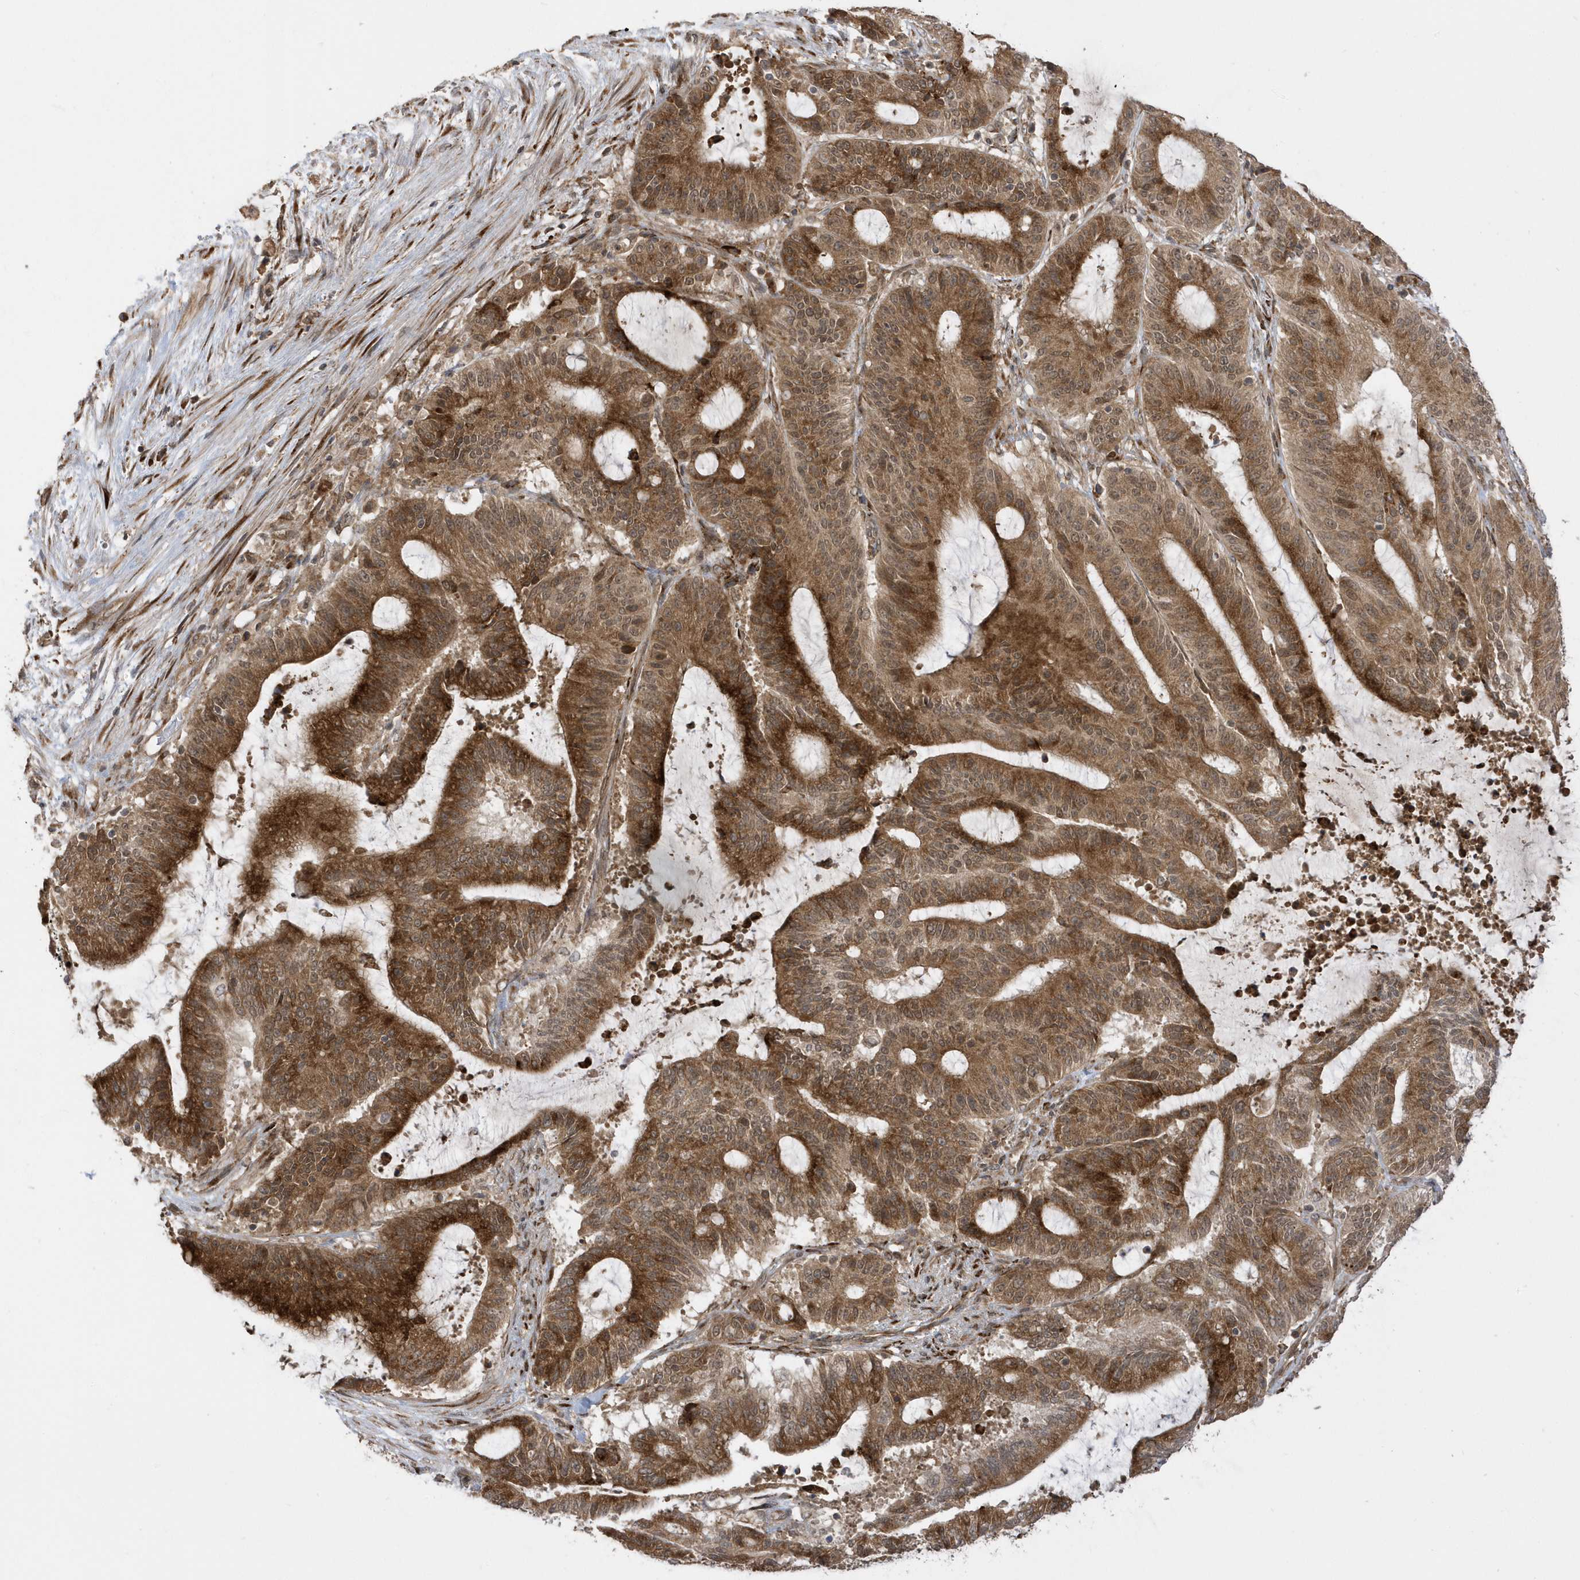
{"staining": {"intensity": "strong", "quantity": ">75%", "location": "cytoplasmic/membranous"}, "tissue": "liver cancer", "cell_type": "Tumor cells", "image_type": "cancer", "snomed": [{"axis": "morphology", "description": "Normal tissue, NOS"}, {"axis": "morphology", "description": "Cholangiocarcinoma"}, {"axis": "topography", "description": "Liver"}, {"axis": "topography", "description": "Peripheral nerve tissue"}], "caption": "DAB (3,3'-diaminobenzidine) immunohistochemical staining of human cholangiocarcinoma (liver) exhibits strong cytoplasmic/membranous protein expression in approximately >75% of tumor cells. The staining was performed using DAB to visualize the protein expression in brown, while the nuclei were stained in blue with hematoxylin (Magnification: 20x).", "gene": "METTL21A", "patient": {"sex": "female", "age": 73}}